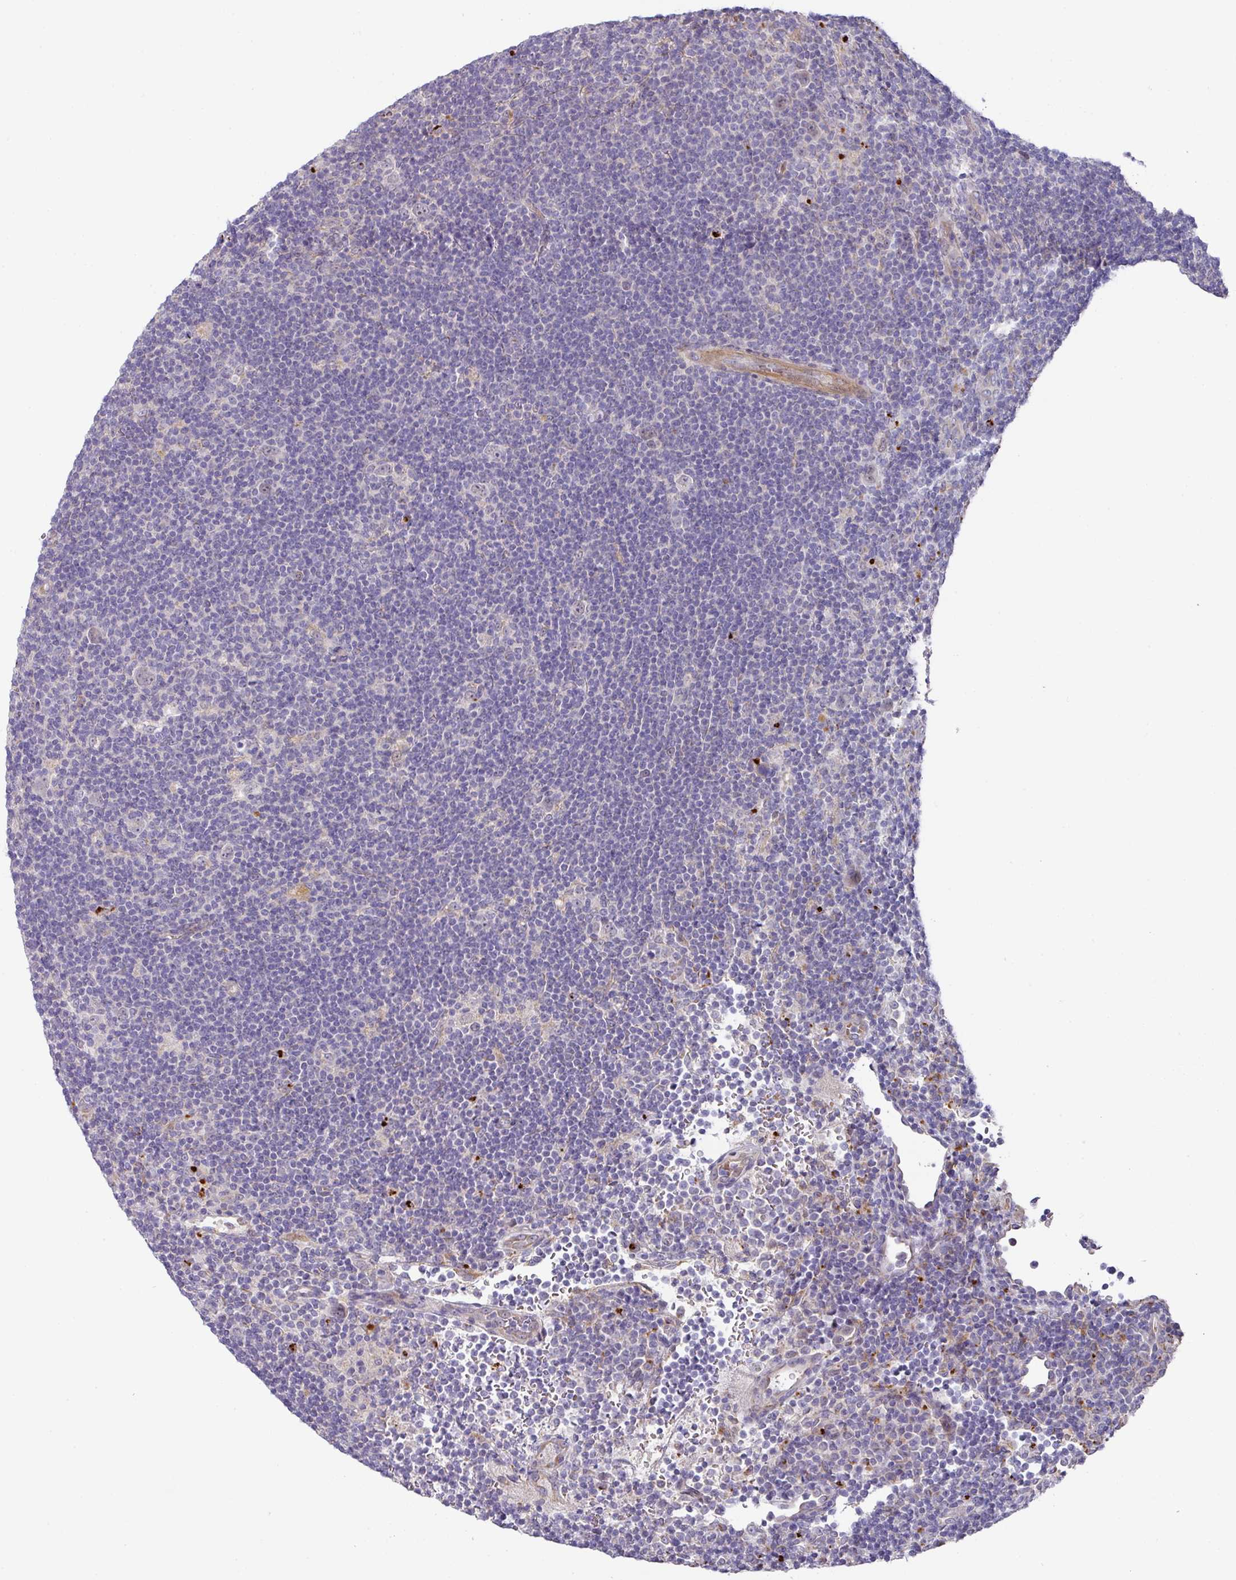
{"staining": {"intensity": "negative", "quantity": "none", "location": "none"}, "tissue": "lymphoma", "cell_type": "Tumor cells", "image_type": "cancer", "snomed": [{"axis": "morphology", "description": "Hodgkin's disease, NOS"}, {"axis": "topography", "description": "Lymph node"}], "caption": "Lymphoma was stained to show a protein in brown. There is no significant staining in tumor cells.", "gene": "TARM1", "patient": {"sex": "female", "age": 57}}